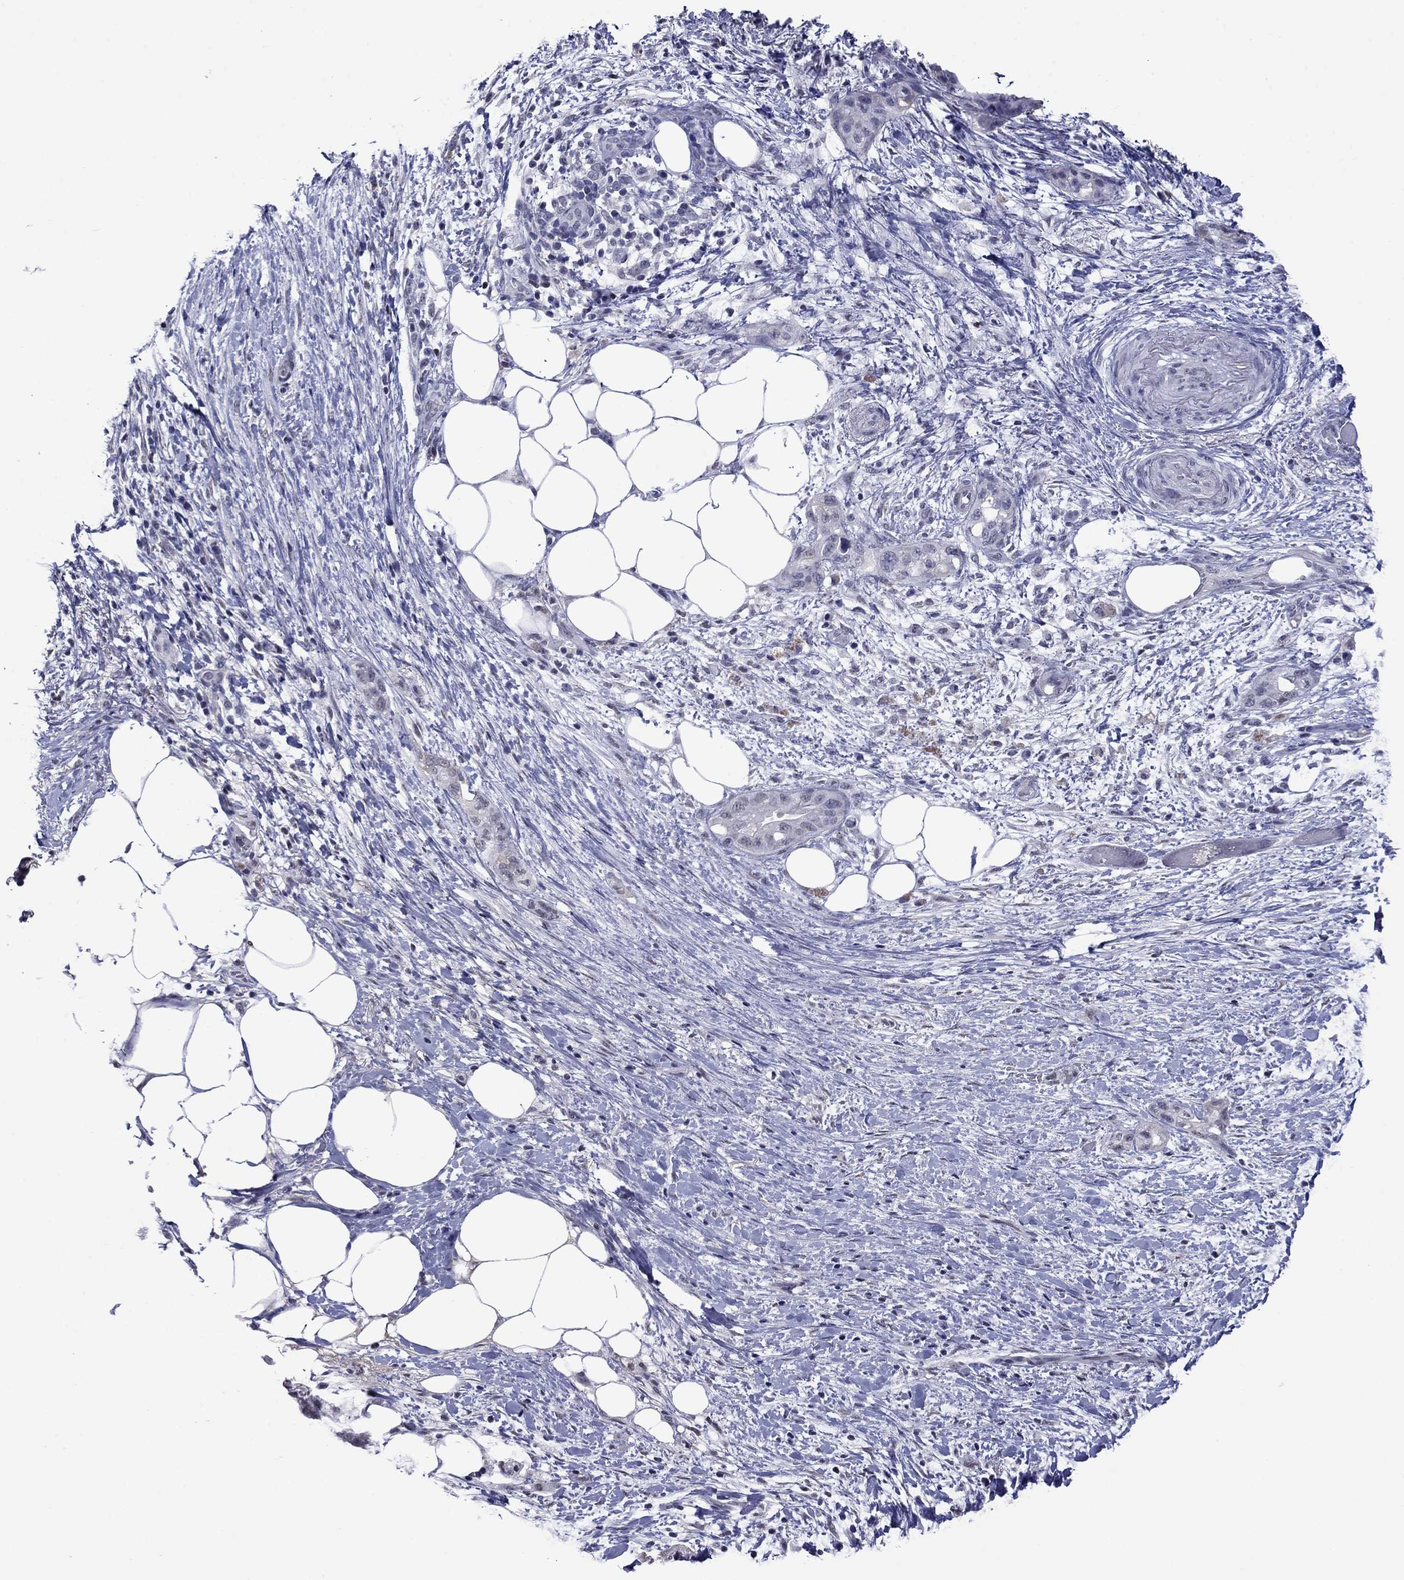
{"staining": {"intensity": "negative", "quantity": "none", "location": "none"}, "tissue": "pancreatic cancer", "cell_type": "Tumor cells", "image_type": "cancer", "snomed": [{"axis": "morphology", "description": "Adenocarcinoma, NOS"}, {"axis": "topography", "description": "Pancreas"}], "caption": "Human pancreatic adenocarcinoma stained for a protein using immunohistochemistry (IHC) reveals no expression in tumor cells.", "gene": "APOA2", "patient": {"sex": "female", "age": 72}}